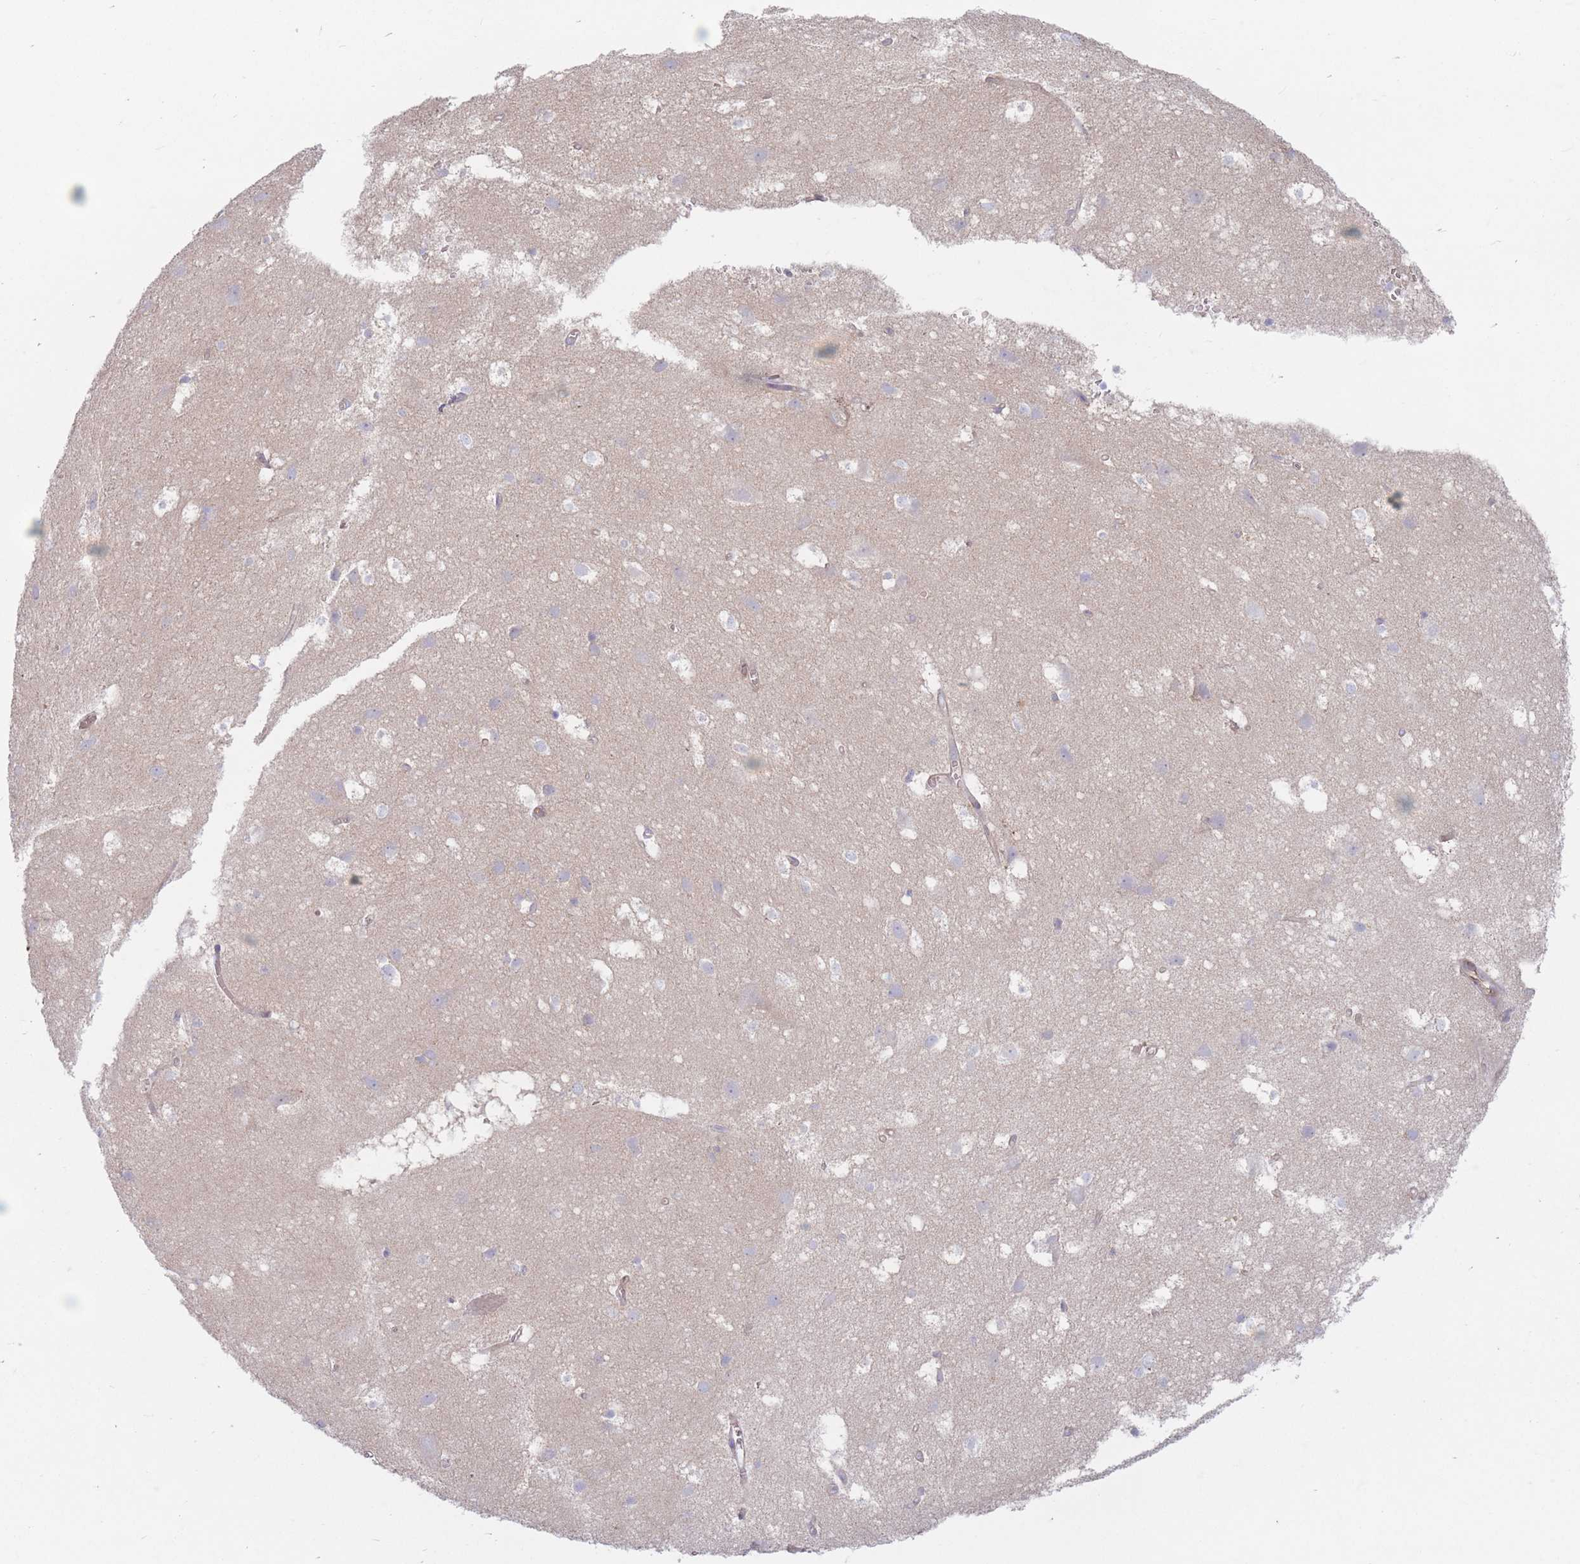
{"staining": {"intensity": "weak", "quantity": ">75%", "location": "cytoplasmic/membranous"}, "tissue": "cerebral cortex", "cell_type": "Endothelial cells", "image_type": "normal", "snomed": [{"axis": "morphology", "description": "Normal tissue, NOS"}, {"axis": "topography", "description": "Cerebral cortex"}], "caption": "A photomicrograph showing weak cytoplasmic/membranous expression in approximately >75% of endothelial cells in unremarkable cerebral cortex, as visualized by brown immunohistochemical staining.", "gene": "PLPP1", "patient": {"sex": "male", "age": 54}}